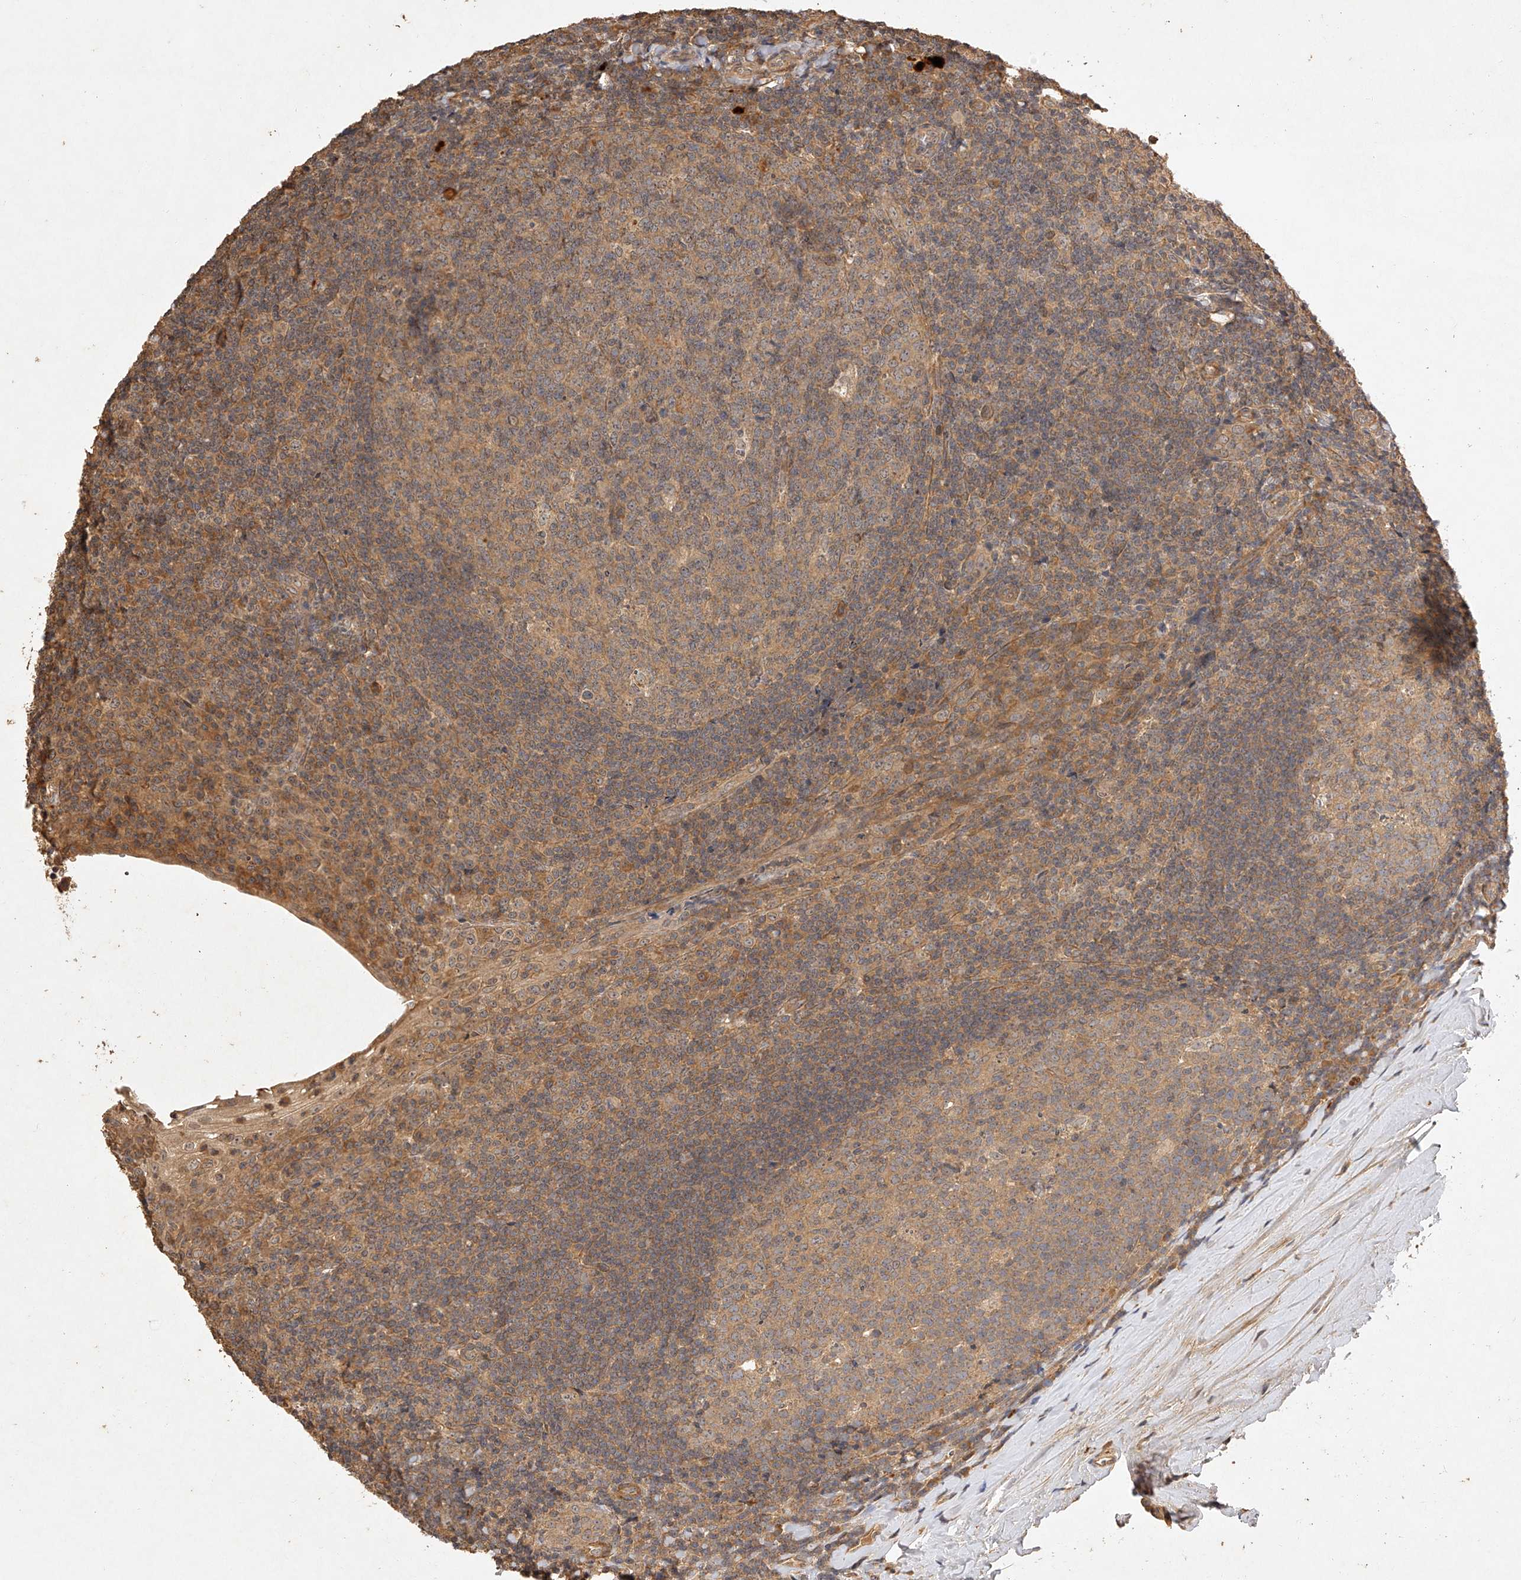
{"staining": {"intensity": "moderate", "quantity": ">75%", "location": "cytoplasmic/membranous"}, "tissue": "tonsil", "cell_type": "Germinal center cells", "image_type": "normal", "snomed": [{"axis": "morphology", "description": "Normal tissue, NOS"}, {"axis": "topography", "description": "Tonsil"}], "caption": "Immunohistochemistry of benign human tonsil reveals medium levels of moderate cytoplasmic/membranous staining in about >75% of germinal center cells. The staining is performed using DAB brown chromogen to label protein expression. The nuclei are counter-stained blue using hematoxylin.", "gene": "NSMAF", "patient": {"sex": "male", "age": 37}}